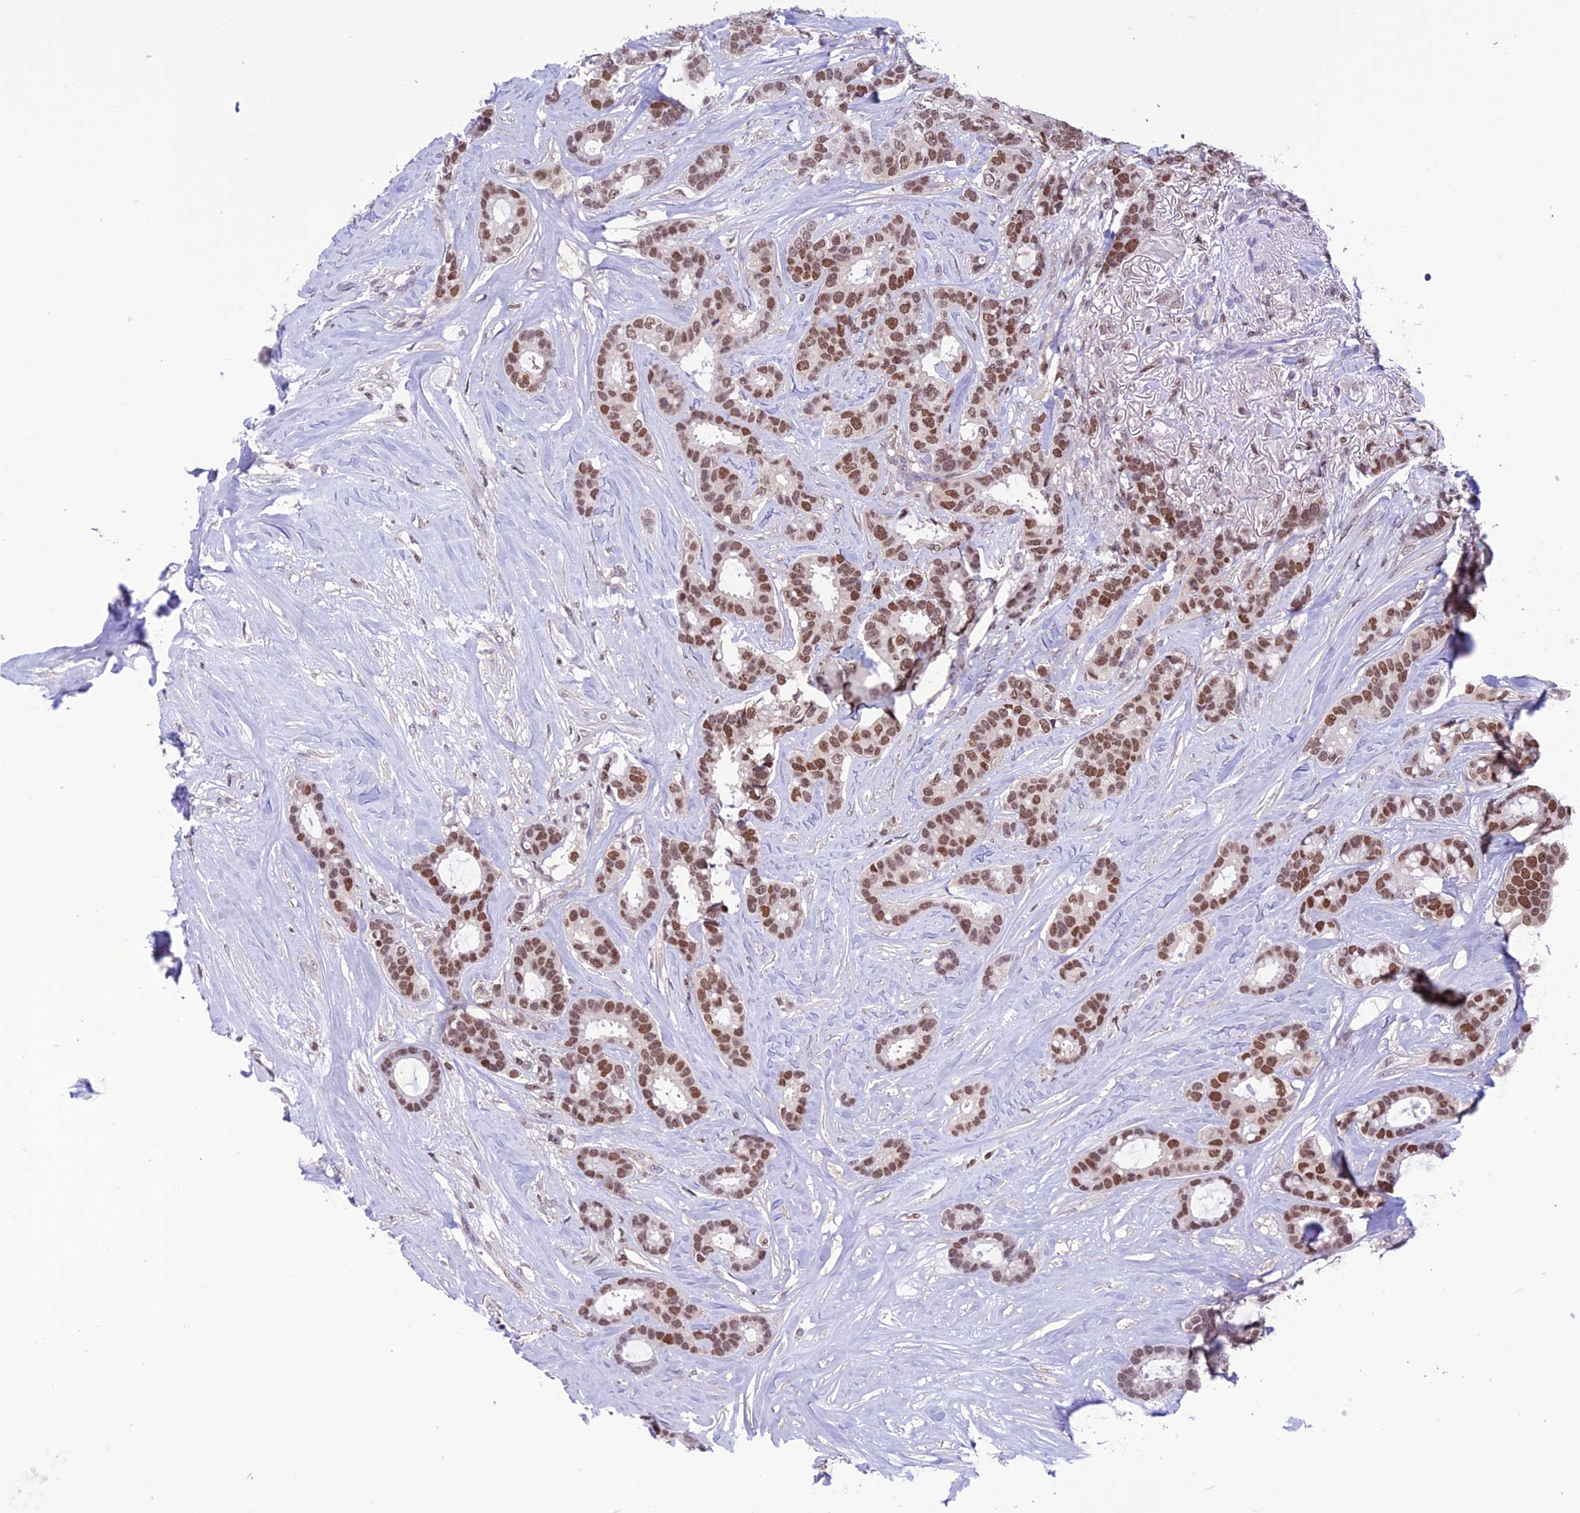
{"staining": {"intensity": "moderate", "quantity": ">75%", "location": "nuclear"}, "tissue": "breast cancer", "cell_type": "Tumor cells", "image_type": "cancer", "snomed": [{"axis": "morphology", "description": "Duct carcinoma"}, {"axis": "topography", "description": "Breast"}], "caption": "This histopathology image reveals immunohistochemistry staining of breast cancer, with medium moderate nuclear staining in about >75% of tumor cells.", "gene": "MIS12", "patient": {"sex": "female", "age": 87}}